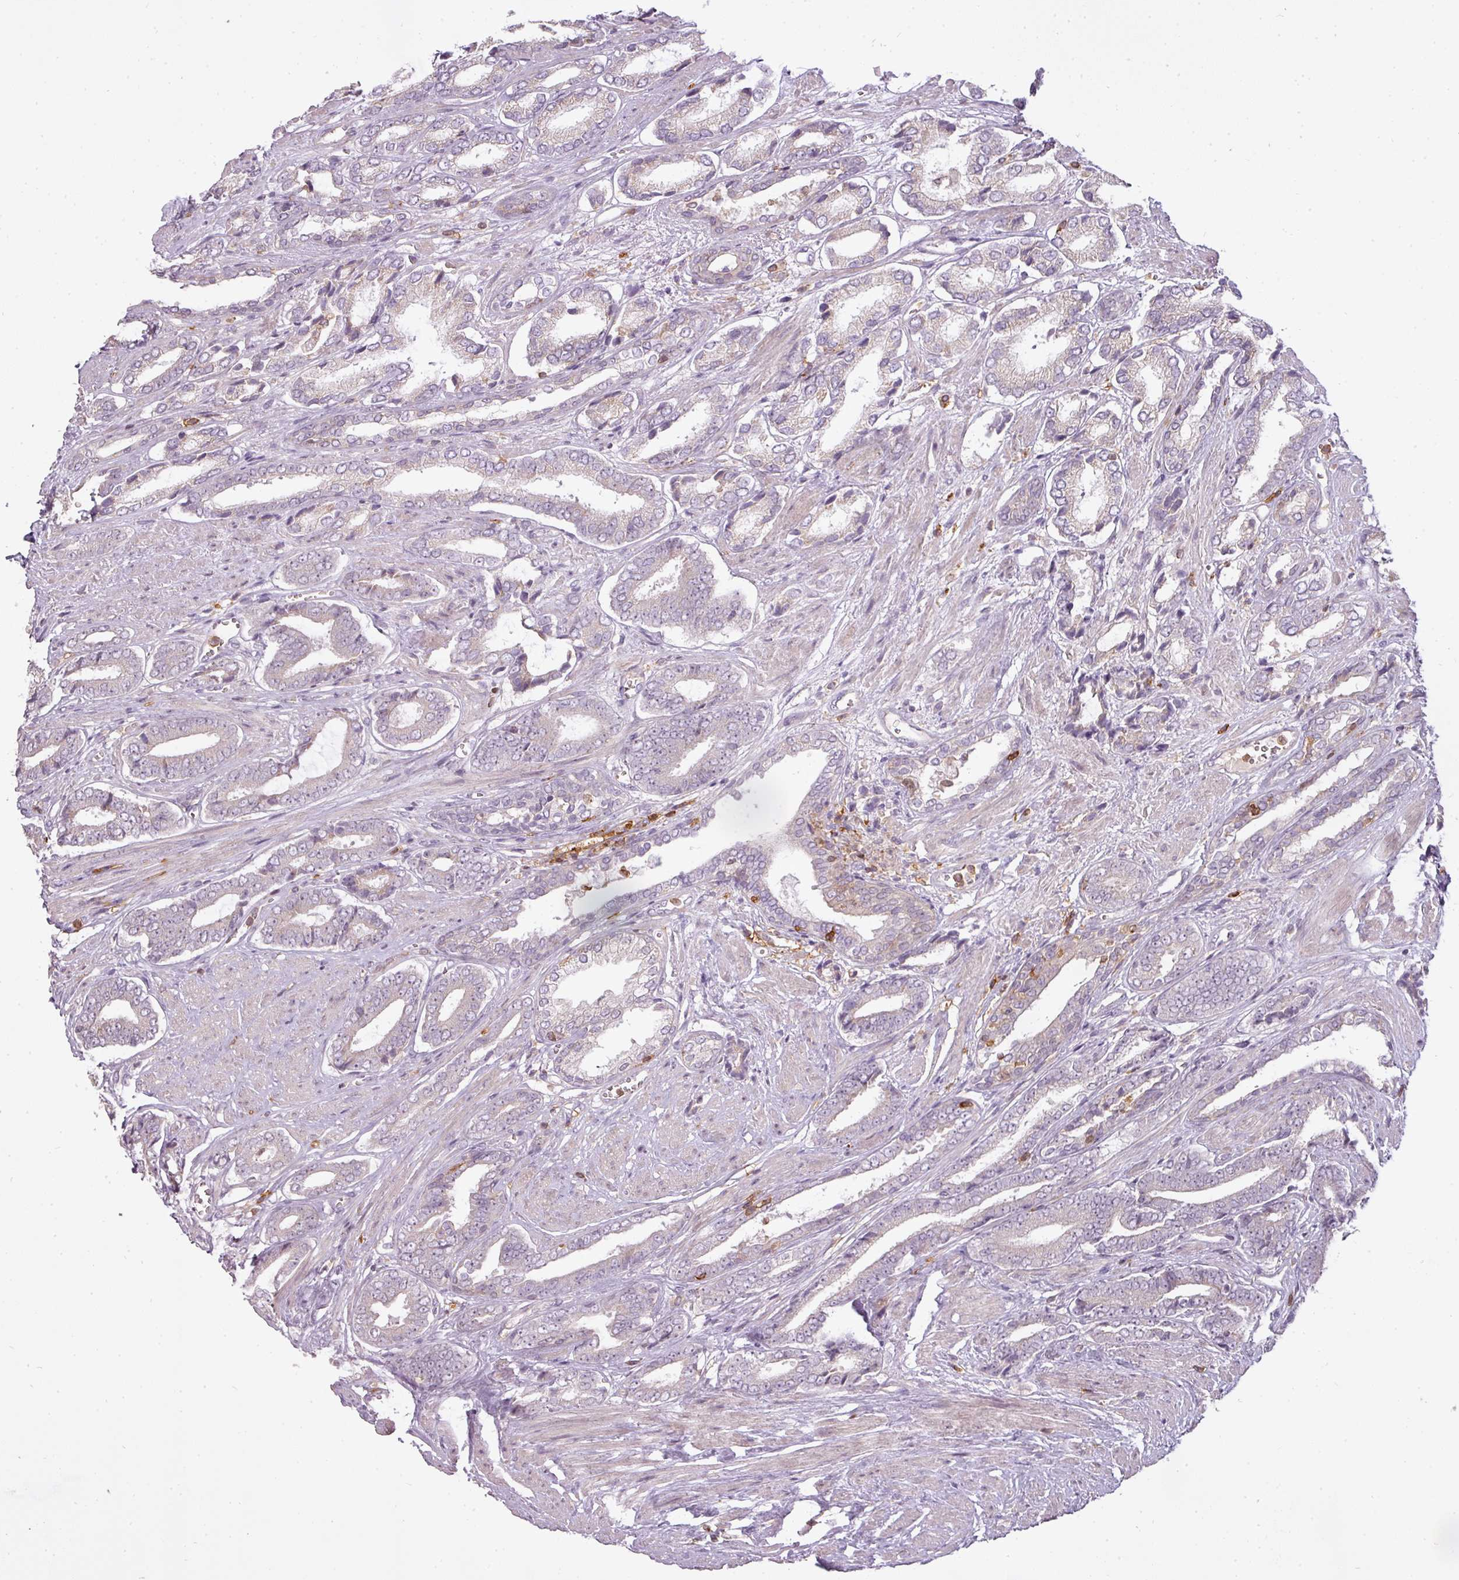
{"staining": {"intensity": "negative", "quantity": "none", "location": "none"}, "tissue": "prostate cancer", "cell_type": "Tumor cells", "image_type": "cancer", "snomed": [{"axis": "morphology", "description": "Adenocarcinoma, NOS"}, {"axis": "topography", "description": "Prostate and seminal vesicle, NOS"}], "caption": "Prostate cancer (adenocarcinoma) stained for a protein using immunohistochemistry exhibits no staining tumor cells.", "gene": "STK4", "patient": {"sex": "male", "age": 76}}